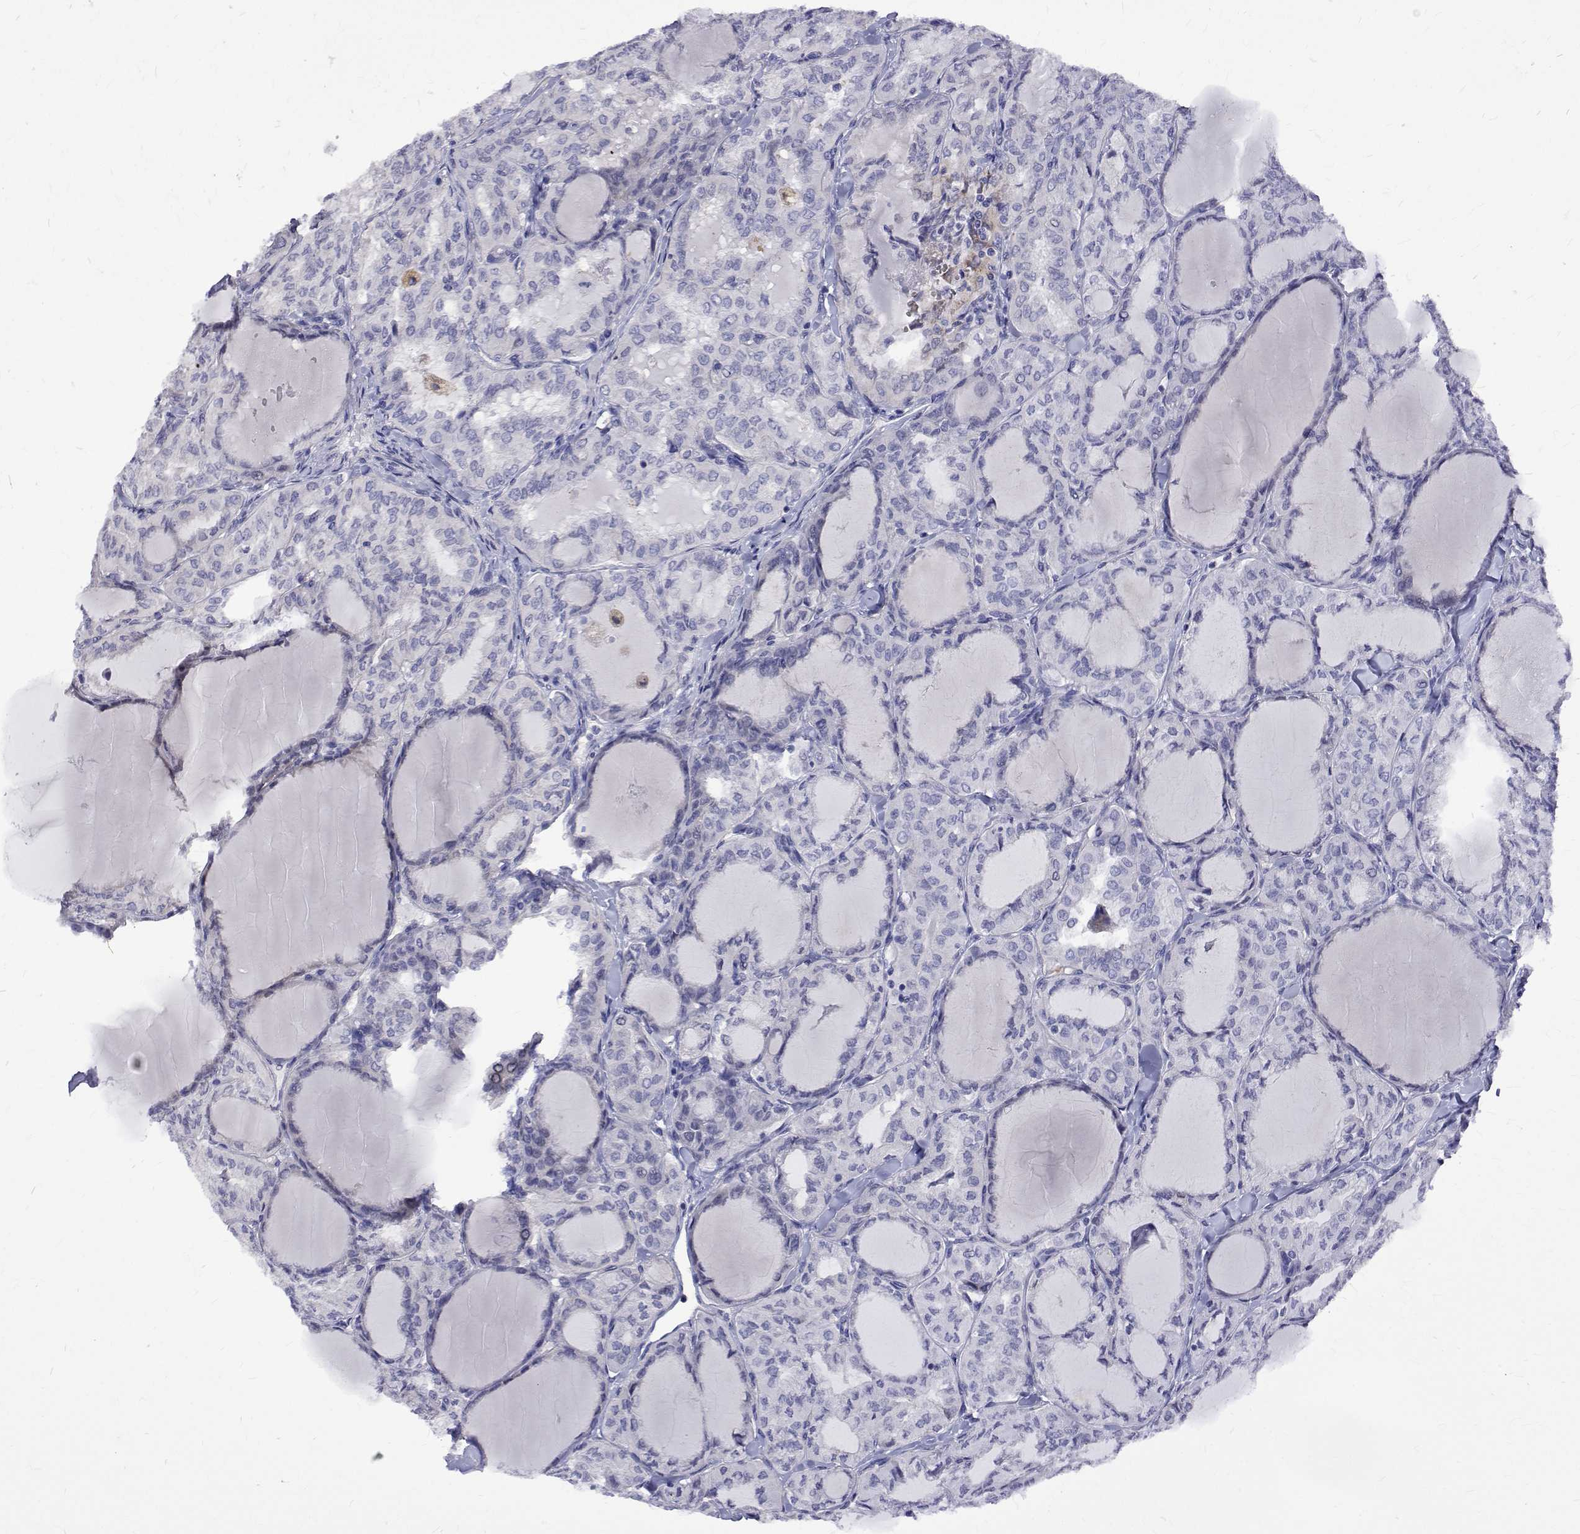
{"staining": {"intensity": "negative", "quantity": "none", "location": "none"}, "tissue": "thyroid cancer", "cell_type": "Tumor cells", "image_type": "cancer", "snomed": [{"axis": "morphology", "description": "Papillary adenocarcinoma, NOS"}, {"axis": "topography", "description": "Thyroid gland"}], "caption": "Immunohistochemistry histopathology image of thyroid cancer stained for a protein (brown), which demonstrates no staining in tumor cells.", "gene": "PADI1", "patient": {"sex": "male", "age": 20}}